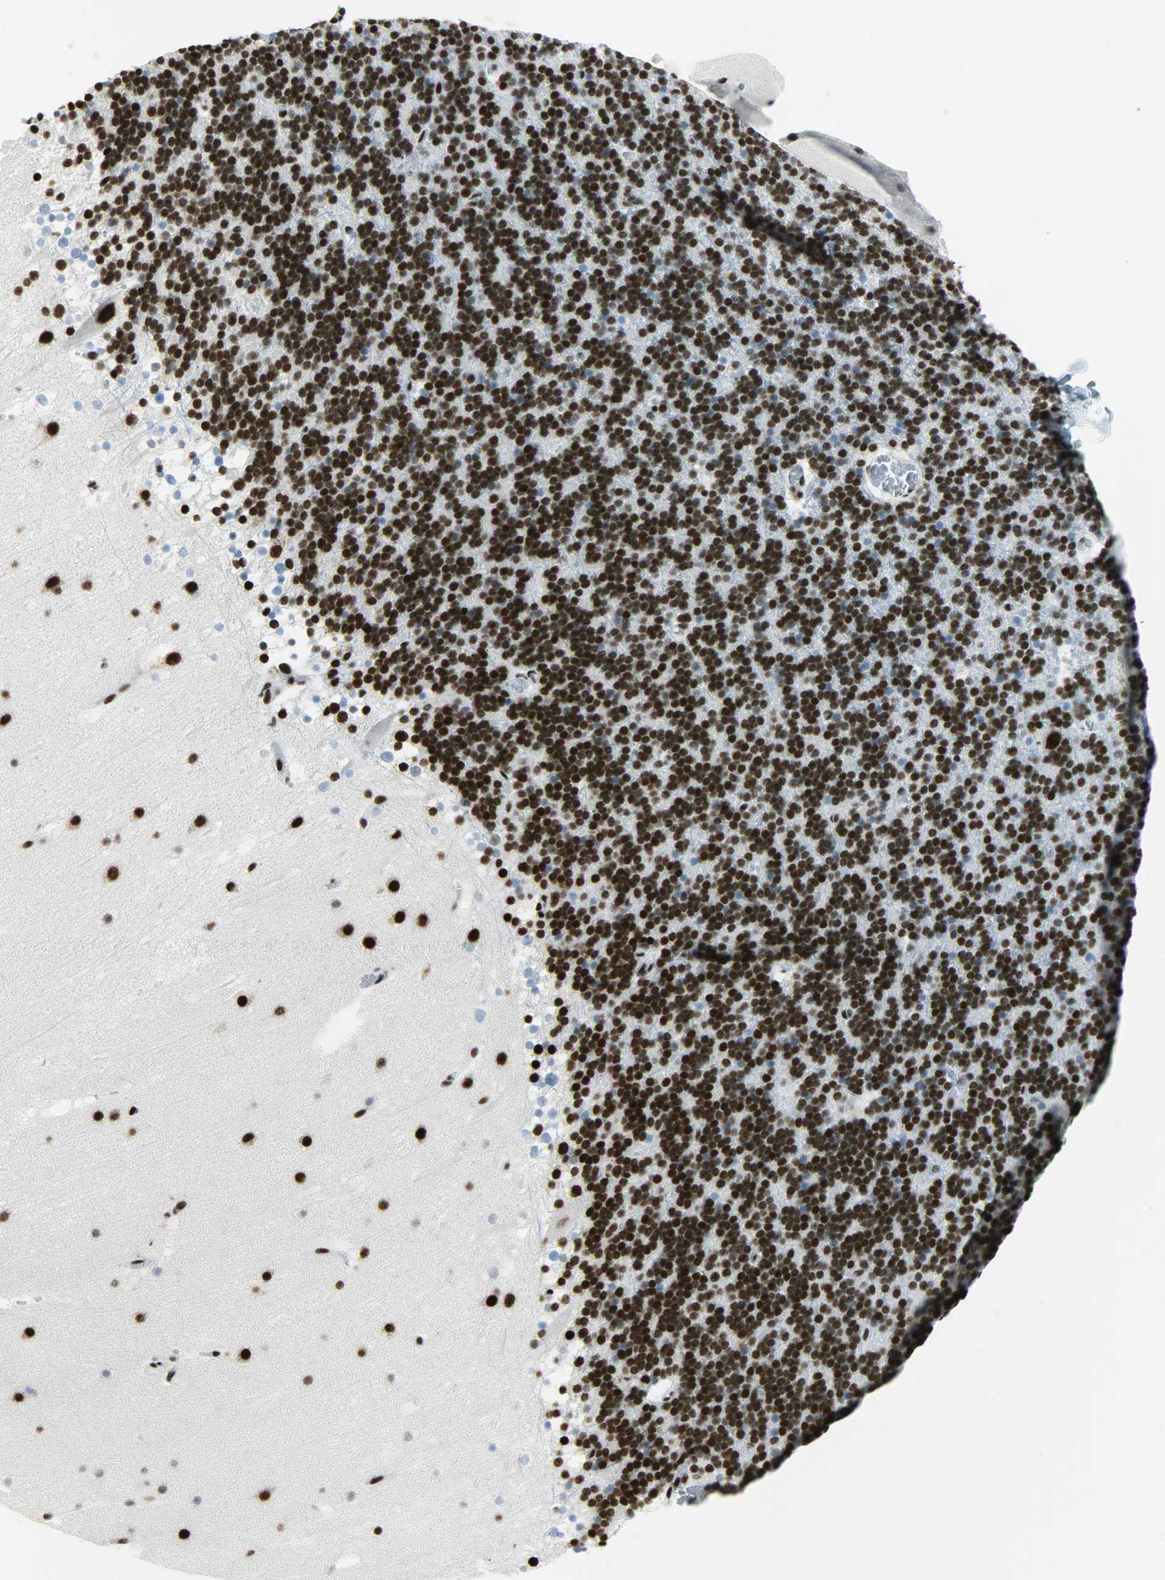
{"staining": {"intensity": "strong", "quantity": ">75%", "location": "nuclear"}, "tissue": "cerebellum", "cell_type": "Cells in granular layer", "image_type": "normal", "snomed": [{"axis": "morphology", "description": "Normal tissue, NOS"}, {"axis": "topography", "description": "Cerebellum"}], "caption": "Immunohistochemical staining of unremarkable human cerebellum displays strong nuclear protein positivity in about >75% of cells in granular layer. (DAB (3,3'-diaminobenzidine) = brown stain, brightfield microscopy at high magnification).", "gene": "SNRPA", "patient": {"sex": "male", "age": 45}}